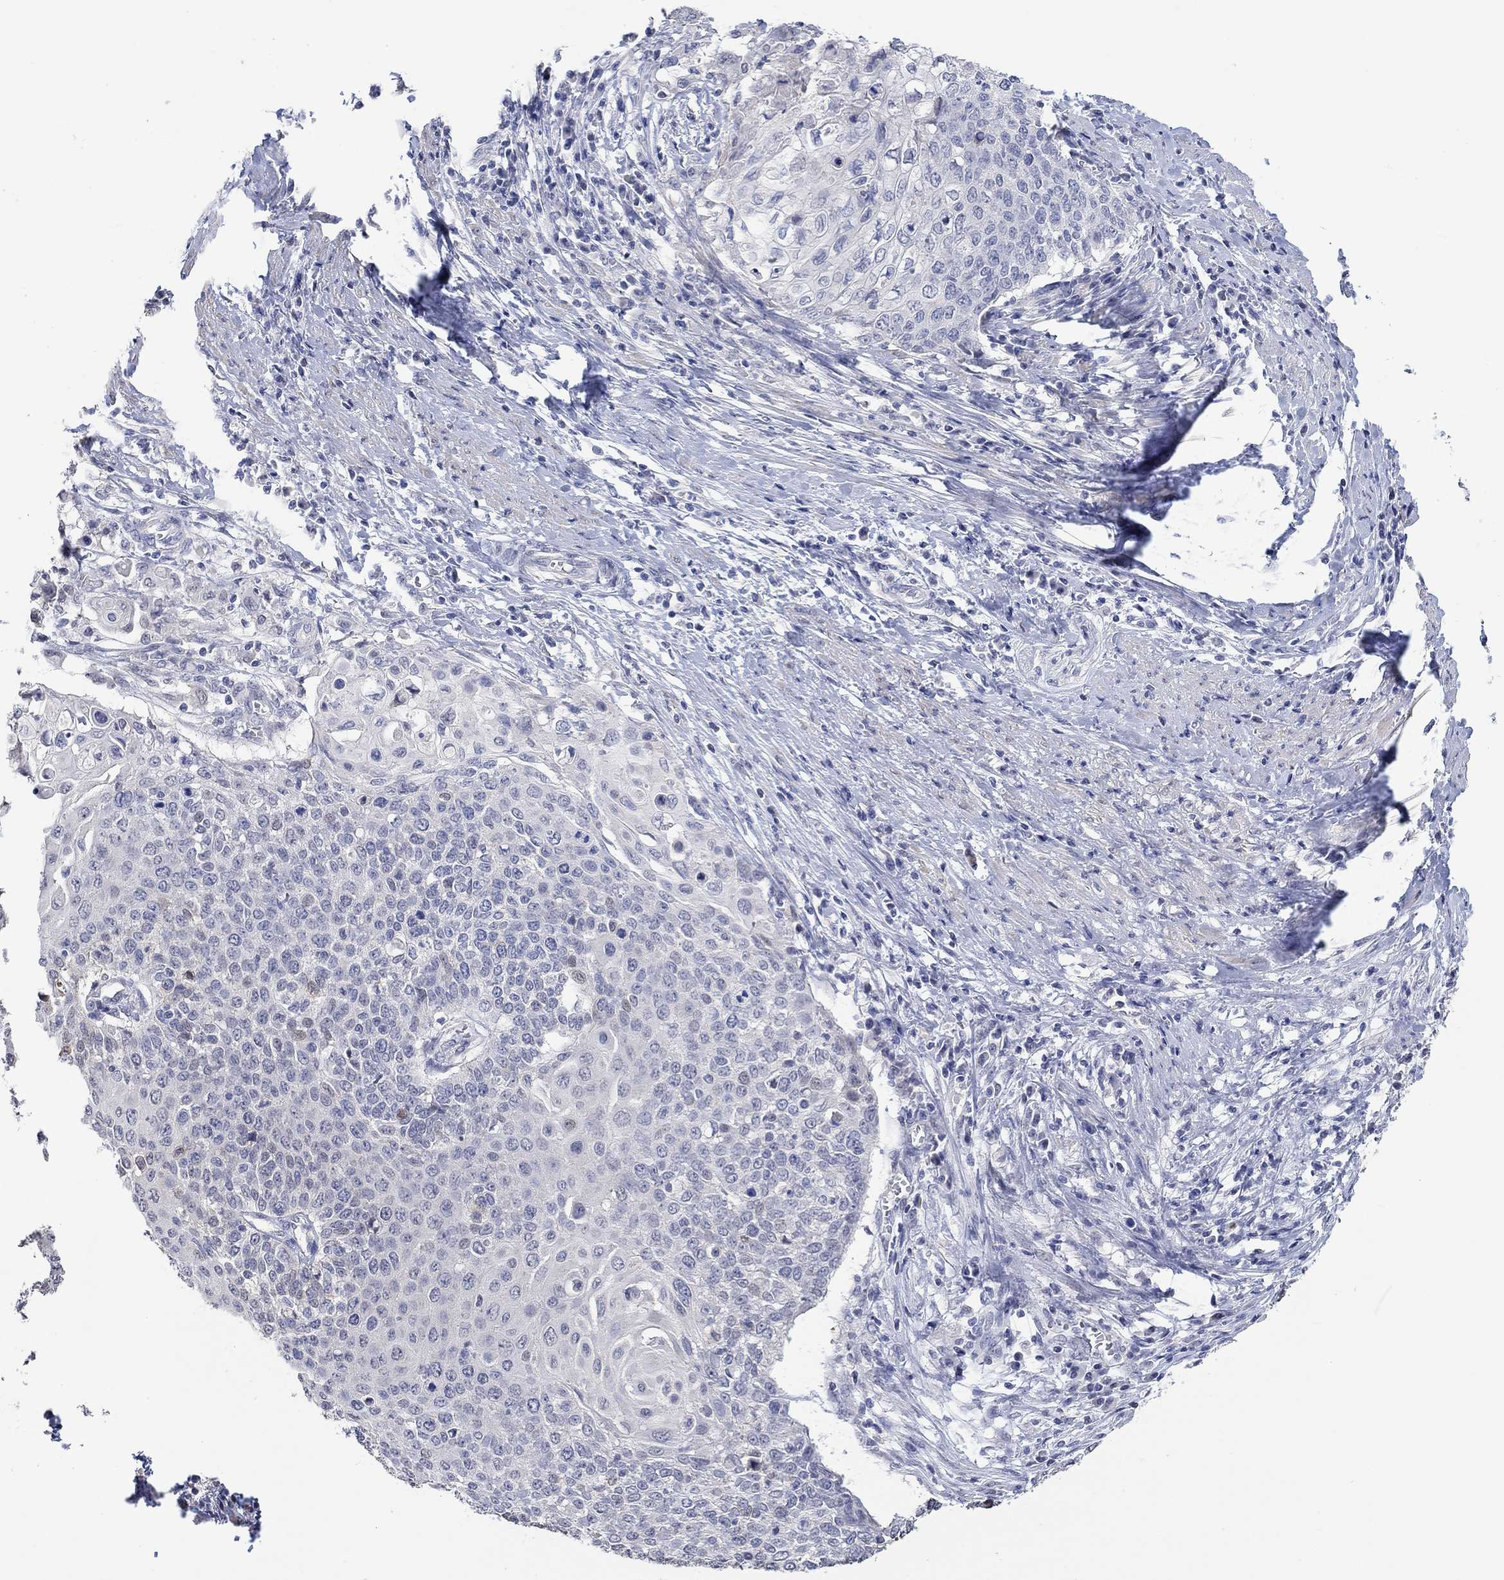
{"staining": {"intensity": "negative", "quantity": "none", "location": "none"}, "tissue": "cervical cancer", "cell_type": "Tumor cells", "image_type": "cancer", "snomed": [{"axis": "morphology", "description": "Squamous cell carcinoma, NOS"}, {"axis": "topography", "description": "Cervix"}], "caption": "IHC image of neoplastic tissue: cervical cancer (squamous cell carcinoma) stained with DAB displays no significant protein expression in tumor cells.", "gene": "PNMA5", "patient": {"sex": "female", "age": 39}}